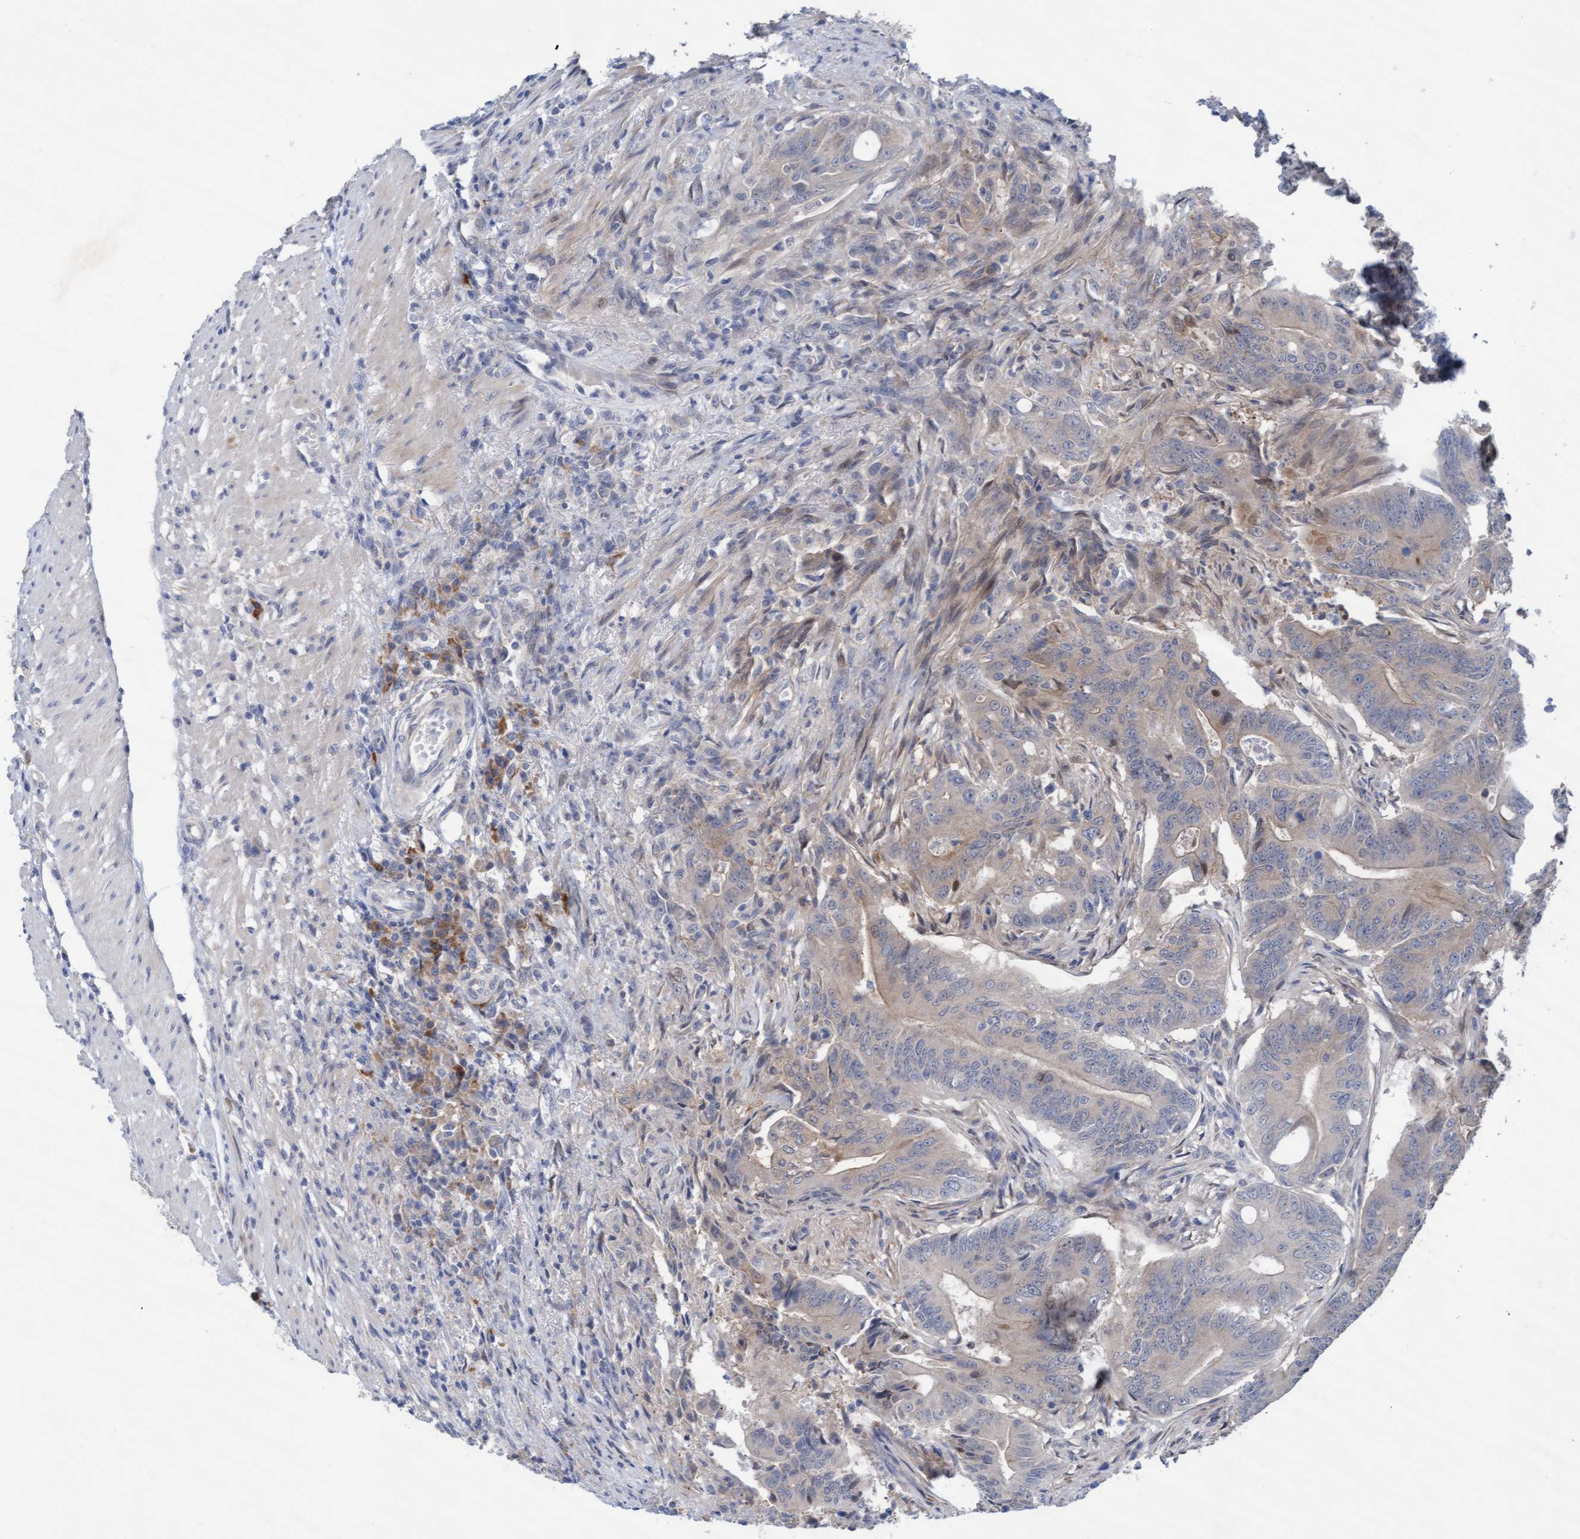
{"staining": {"intensity": "weak", "quantity": "25%-75%", "location": "cytoplasmic/membranous"}, "tissue": "colorectal cancer", "cell_type": "Tumor cells", "image_type": "cancer", "snomed": [{"axis": "morphology", "description": "Adenoma, NOS"}, {"axis": "morphology", "description": "Adenocarcinoma, NOS"}, {"axis": "topography", "description": "Colon"}], "caption": "Immunohistochemical staining of human colorectal cancer (adenocarcinoma) displays weak cytoplasmic/membranous protein positivity in approximately 25%-75% of tumor cells.", "gene": "PLCD1", "patient": {"sex": "male", "age": 79}}